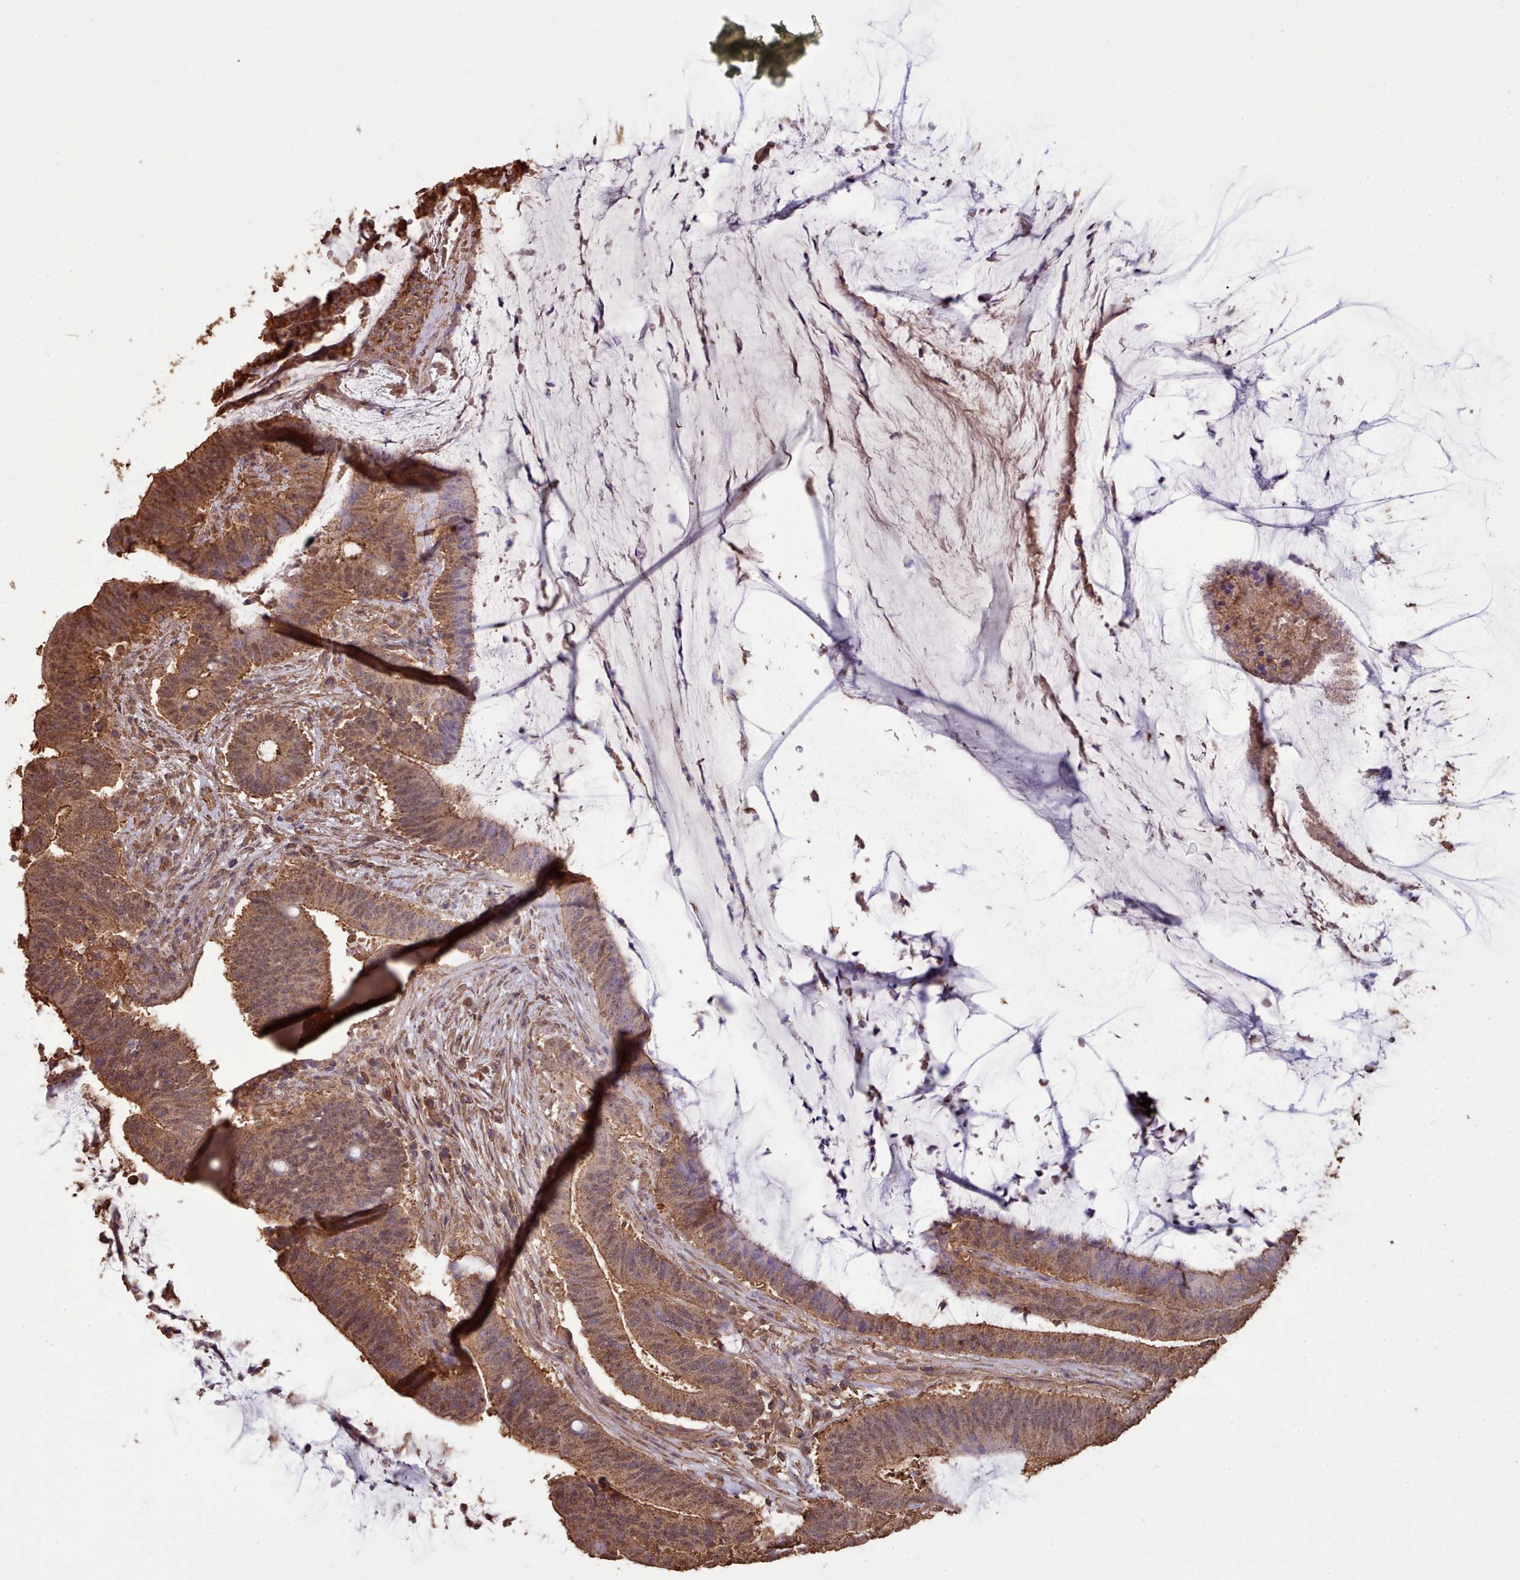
{"staining": {"intensity": "moderate", "quantity": ">75%", "location": "cytoplasmic/membranous"}, "tissue": "colorectal cancer", "cell_type": "Tumor cells", "image_type": "cancer", "snomed": [{"axis": "morphology", "description": "Adenocarcinoma, NOS"}, {"axis": "topography", "description": "Colon"}], "caption": "Tumor cells show moderate cytoplasmic/membranous expression in approximately >75% of cells in colorectal adenocarcinoma. (IHC, brightfield microscopy, high magnification).", "gene": "METRN", "patient": {"sex": "female", "age": 43}}